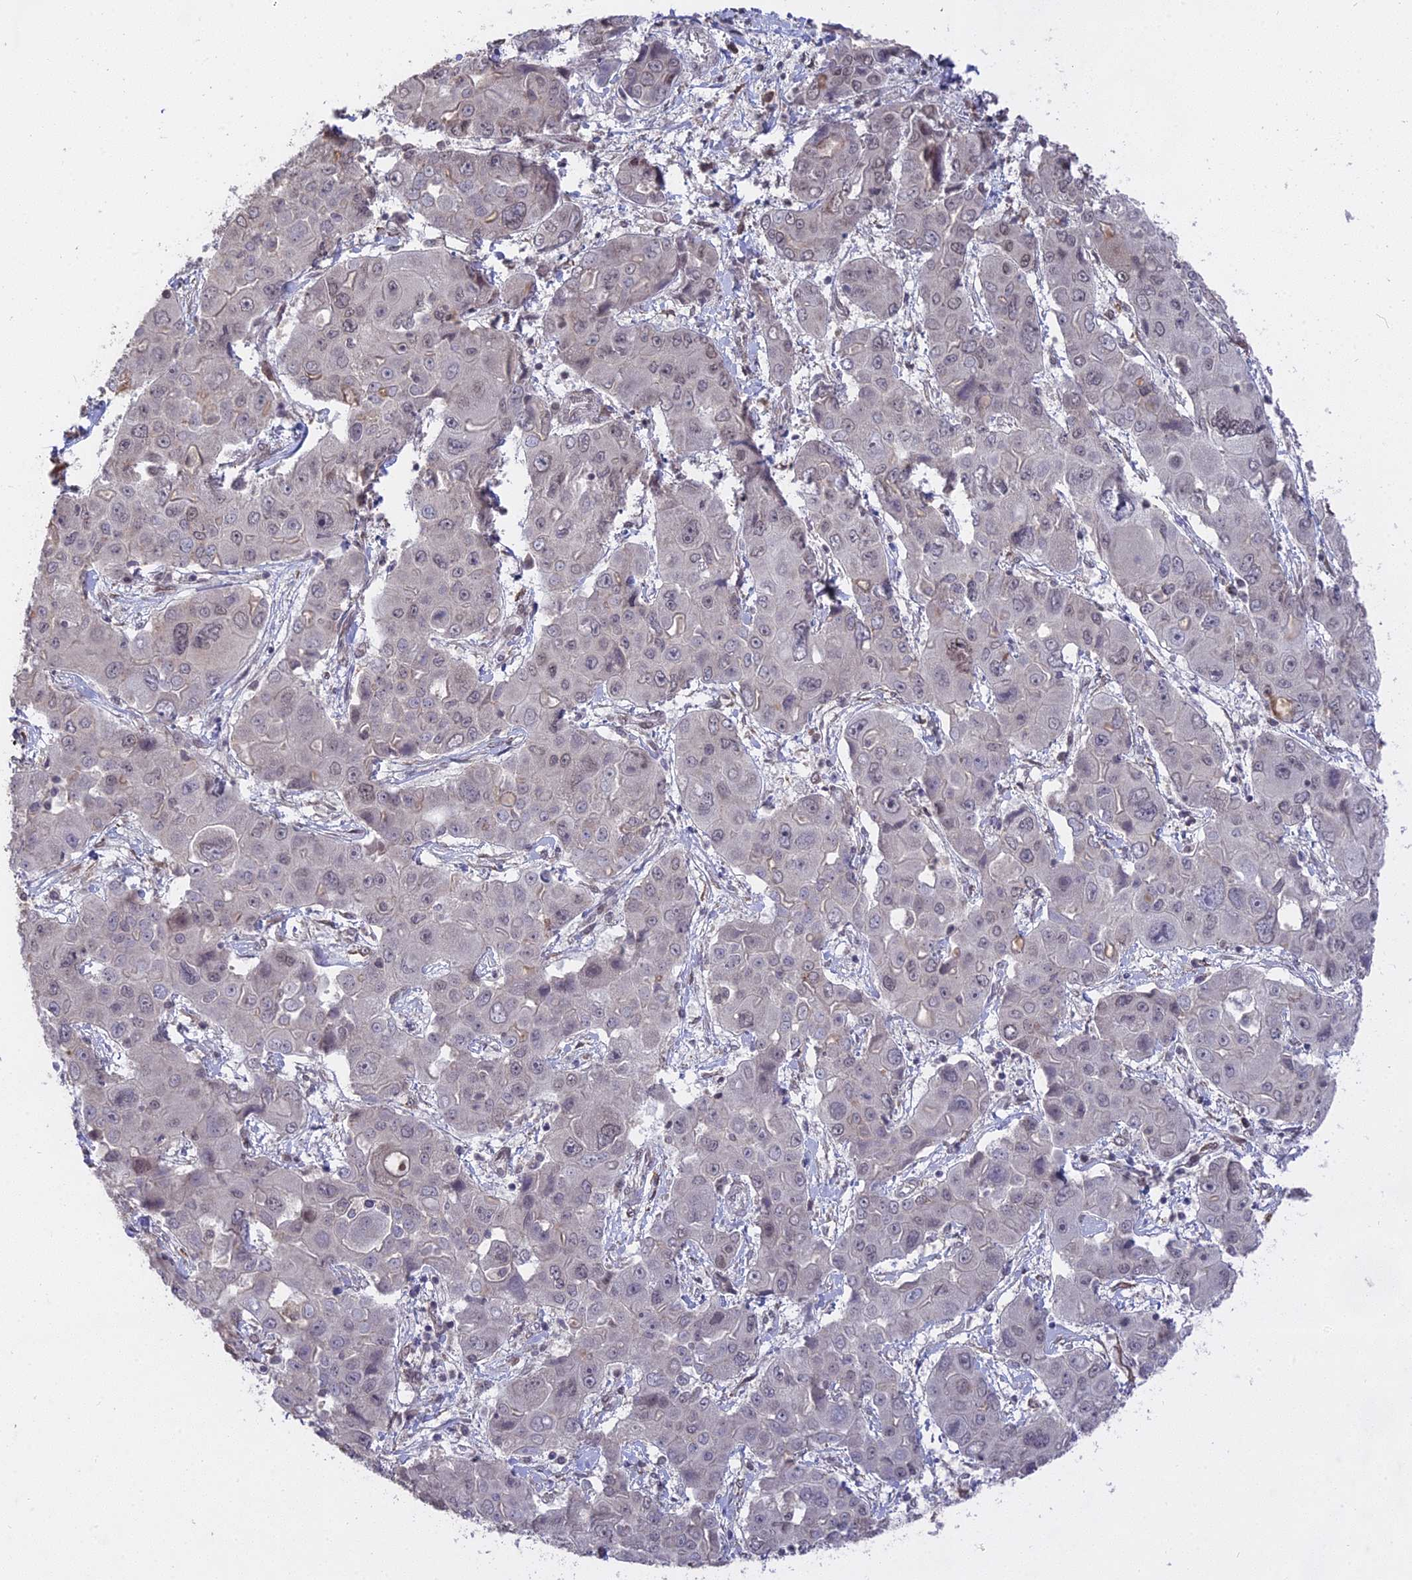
{"staining": {"intensity": "weak", "quantity": "<25%", "location": "nuclear"}, "tissue": "liver cancer", "cell_type": "Tumor cells", "image_type": "cancer", "snomed": [{"axis": "morphology", "description": "Cholangiocarcinoma"}, {"axis": "topography", "description": "Liver"}], "caption": "Liver cholangiocarcinoma was stained to show a protein in brown. There is no significant positivity in tumor cells.", "gene": "NR1H3", "patient": {"sex": "male", "age": 67}}